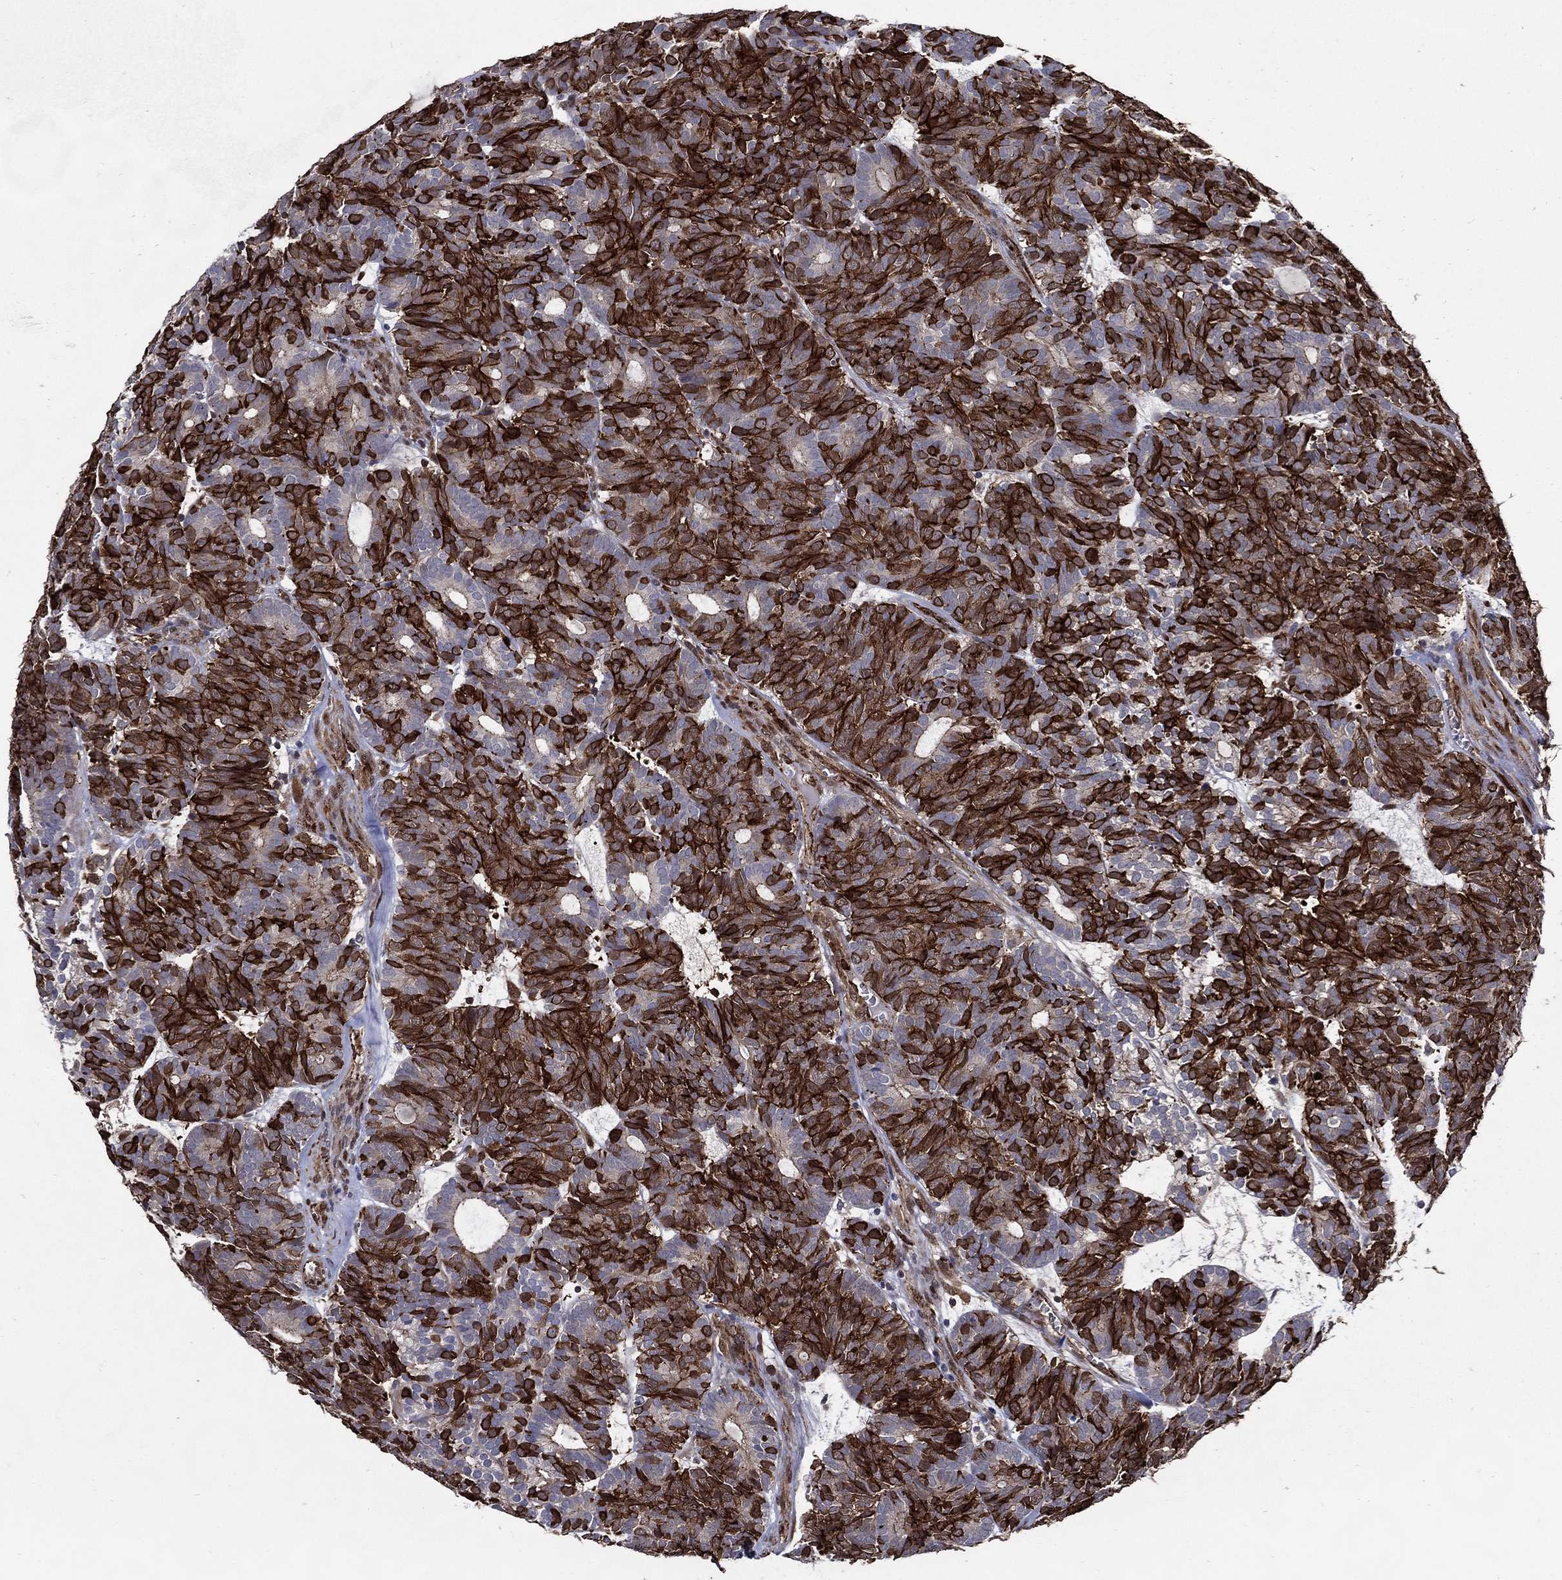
{"staining": {"intensity": "strong", "quantity": ">75%", "location": "cytoplasmic/membranous"}, "tissue": "head and neck cancer", "cell_type": "Tumor cells", "image_type": "cancer", "snomed": [{"axis": "morphology", "description": "Adenocarcinoma, NOS"}, {"axis": "topography", "description": "Head-Neck"}], "caption": "Brown immunohistochemical staining in head and neck cancer reveals strong cytoplasmic/membranous staining in about >75% of tumor cells.", "gene": "ARHGAP11A", "patient": {"sex": "female", "age": 81}}